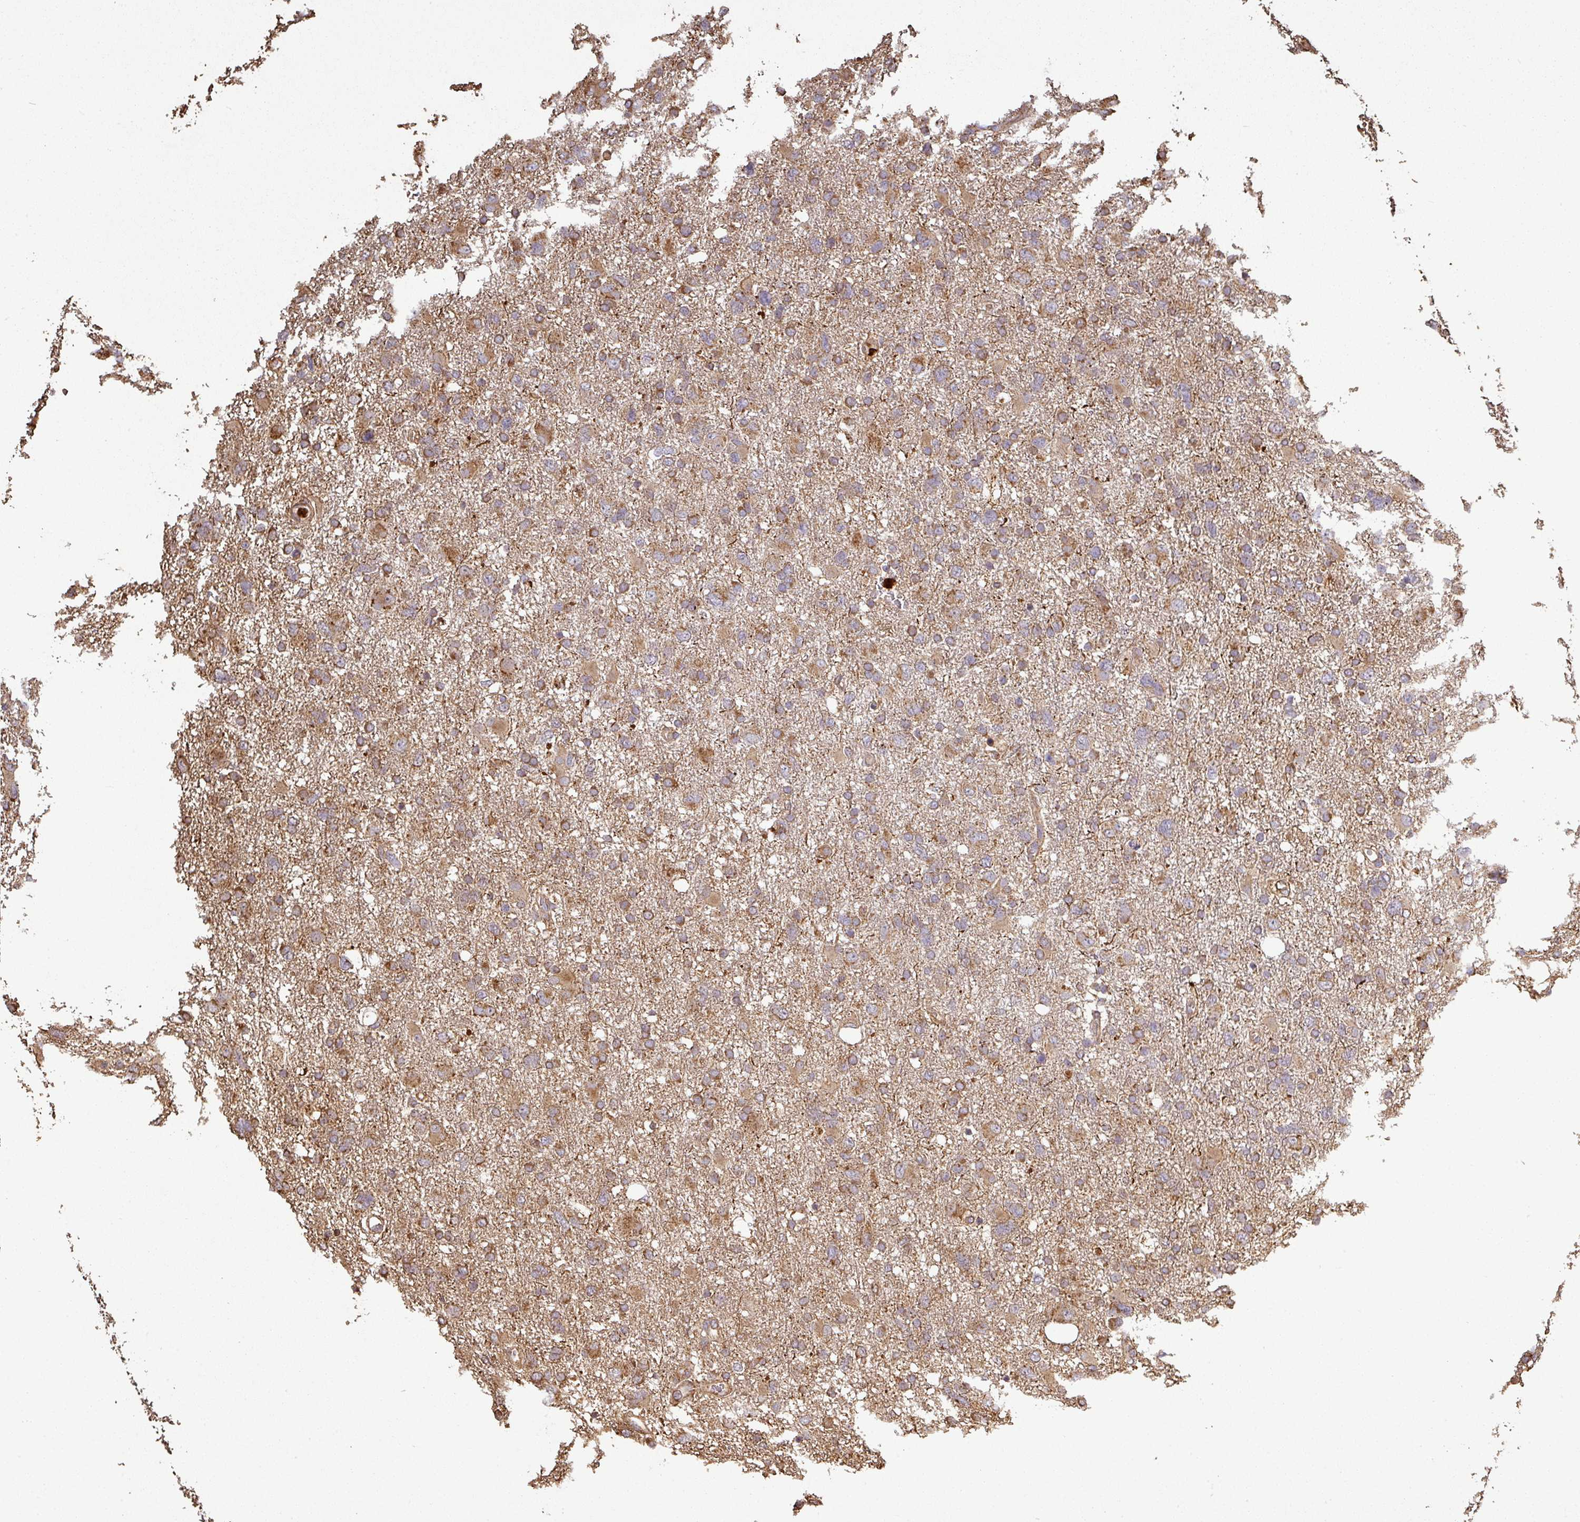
{"staining": {"intensity": "moderate", "quantity": ">75%", "location": "cytoplasmic/membranous"}, "tissue": "glioma", "cell_type": "Tumor cells", "image_type": "cancer", "snomed": [{"axis": "morphology", "description": "Glioma, malignant, High grade"}, {"axis": "topography", "description": "Brain"}], "caption": "A brown stain labels moderate cytoplasmic/membranous staining of a protein in glioma tumor cells. (DAB (3,3'-diaminobenzidine) IHC, brown staining for protein, blue staining for nuclei).", "gene": "PLEKHM1", "patient": {"sex": "male", "age": 61}}